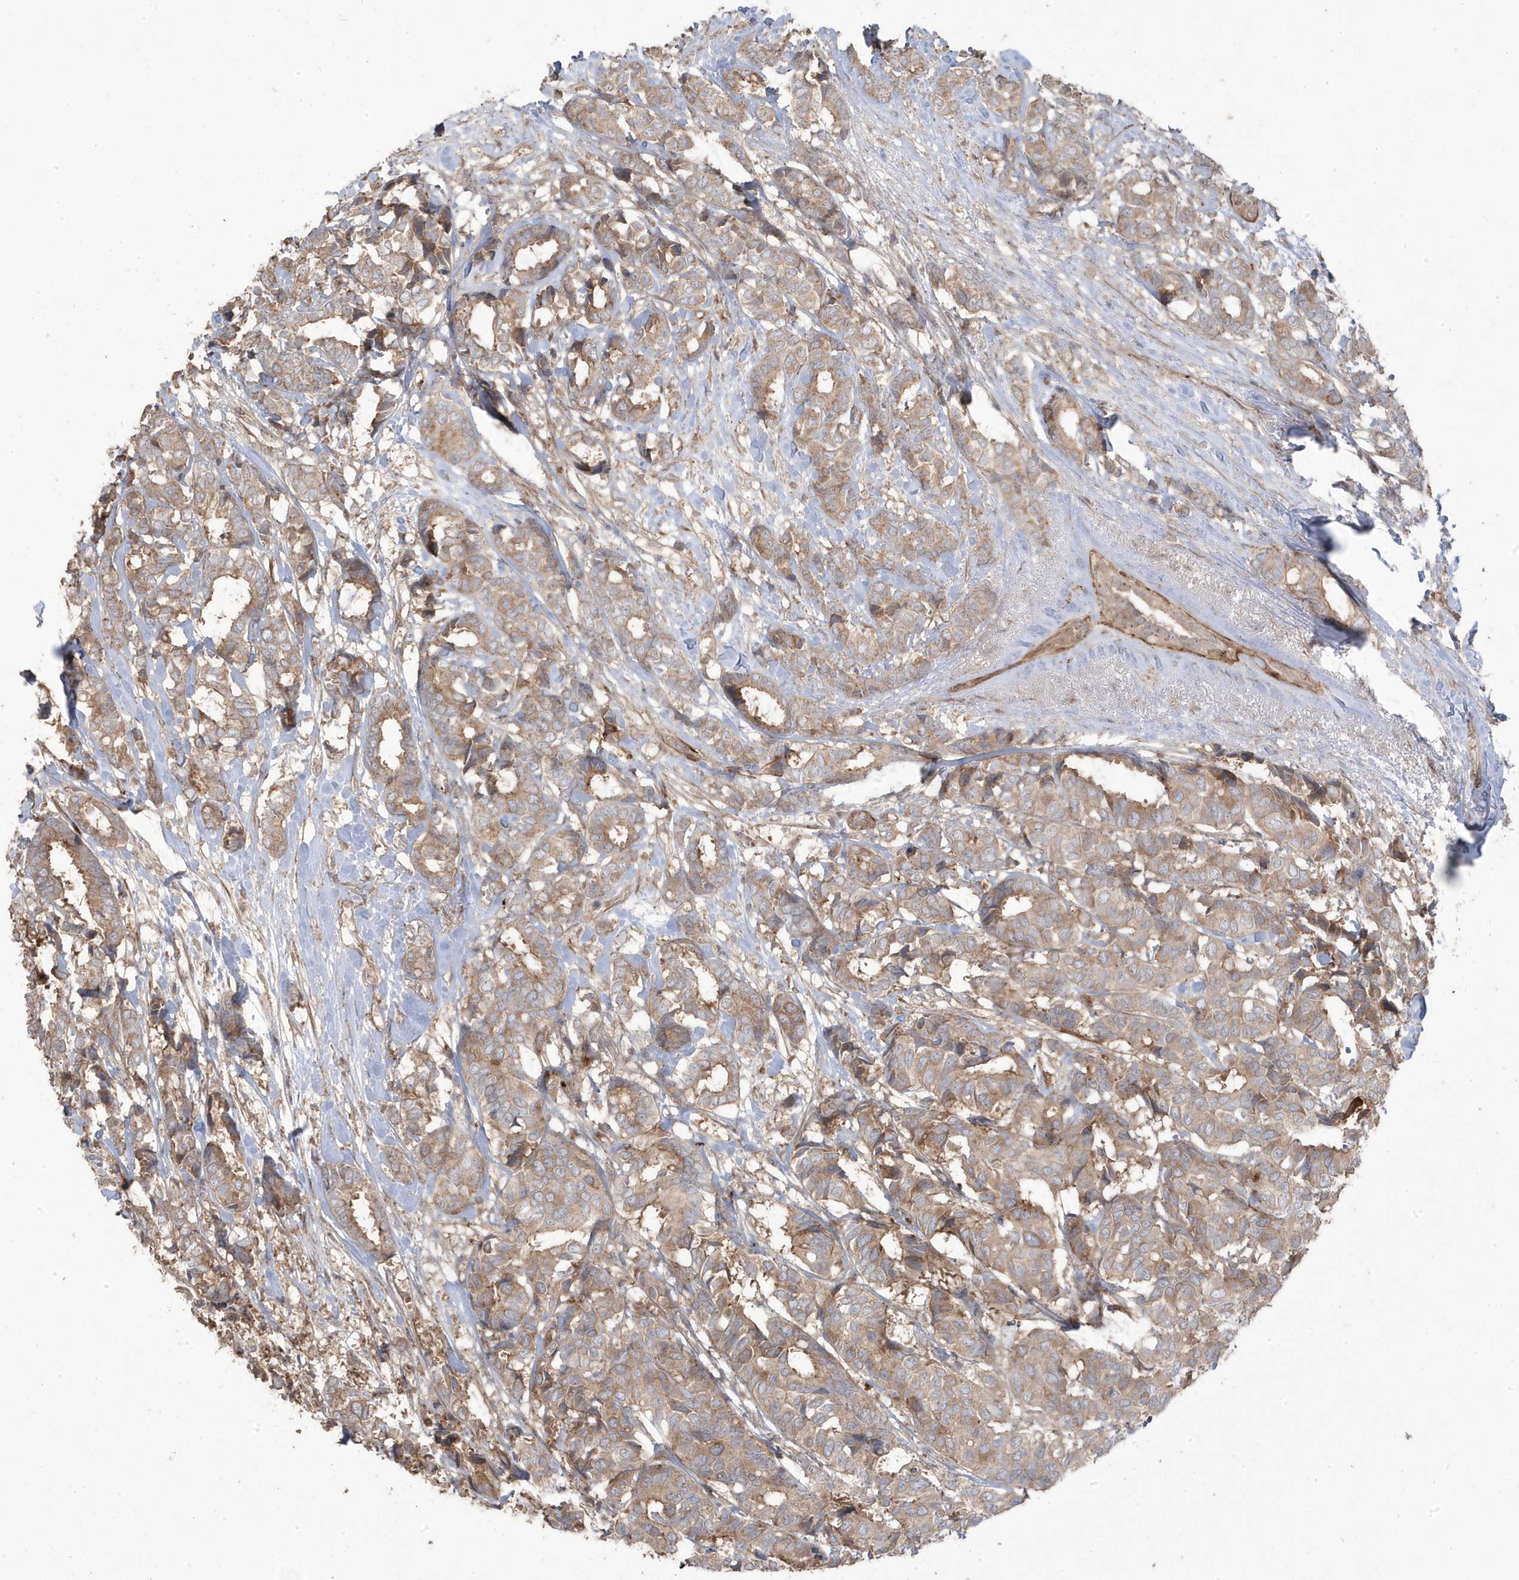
{"staining": {"intensity": "moderate", "quantity": "<25%", "location": "cytoplasmic/membranous"}, "tissue": "breast cancer", "cell_type": "Tumor cells", "image_type": "cancer", "snomed": [{"axis": "morphology", "description": "Duct carcinoma"}, {"axis": "topography", "description": "Breast"}], "caption": "Protein positivity by IHC shows moderate cytoplasmic/membranous staining in approximately <25% of tumor cells in intraductal carcinoma (breast).", "gene": "CETN3", "patient": {"sex": "female", "age": 87}}